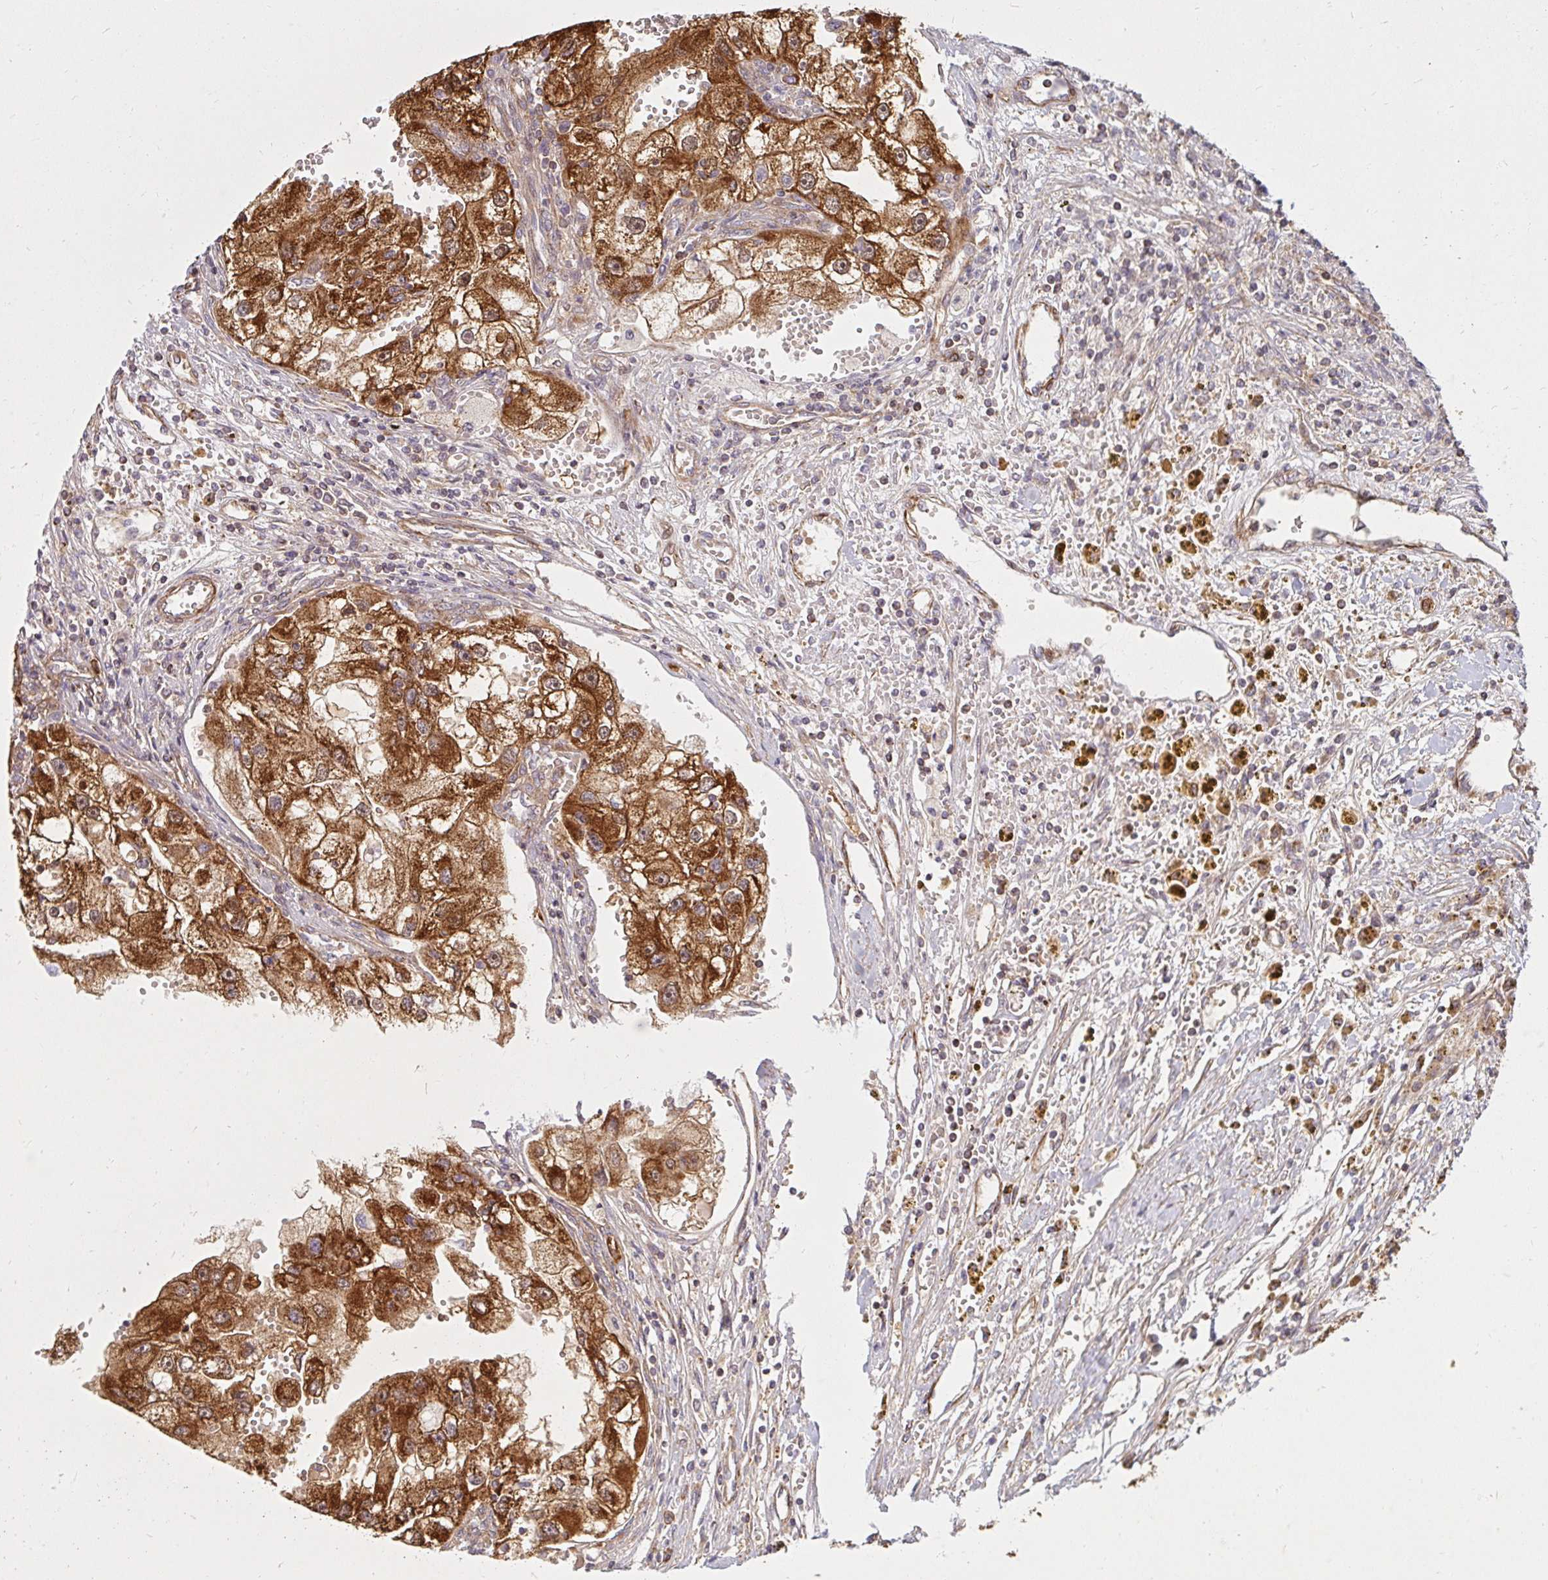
{"staining": {"intensity": "strong", "quantity": ">75%", "location": "cytoplasmic/membranous"}, "tissue": "renal cancer", "cell_type": "Tumor cells", "image_type": "cancer", "snomed": [{"axis": "morphology", "description": "Adenocarcinoma, NOS"}, {"axis": "topography", "description": "Kidney"}], "caption": "Immunohistochemical staining of human renal adenocarcinoma reveals high levels of strong cytoplasmic/membranous protein expression in about >75% of tumor cells.", "gene": "BTF3", "patient": {"sex": "male", "age": 63}}